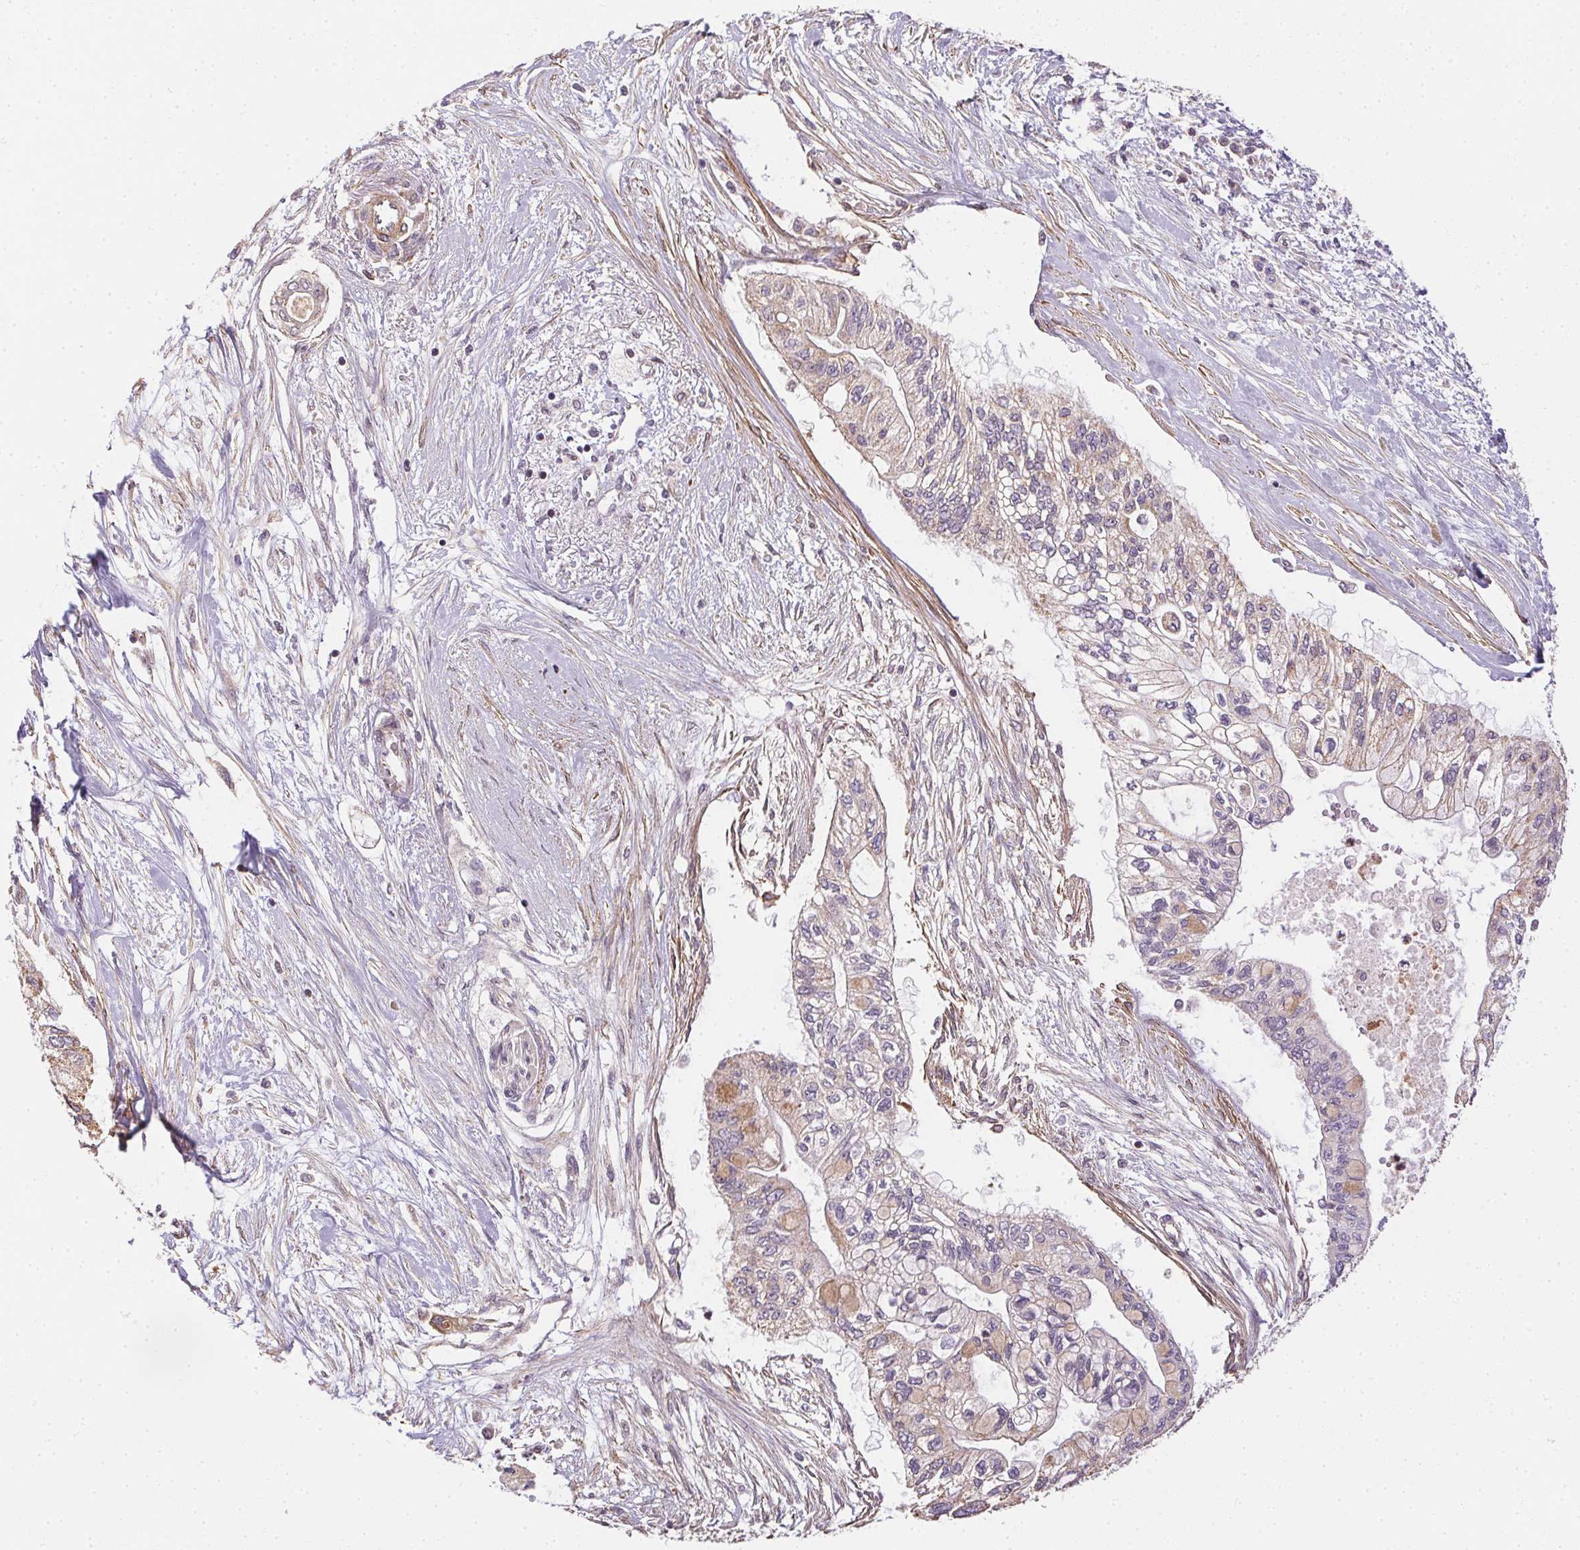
{"staining": {"intensity": "weak", "quantity": "25%-75%", "location": "cytoplasmic/membranous"}, "tissue": "pancreatic cancer", "cell_type": "Tumor cells", "image_type": "cancer", "snomed": [{"axis": "morphology", "description": "Adenocarcinoma, NOS"}, {"axis": "topography", "description": "Pancreas"}], "caption": "Pancreatic cancer stained with a protein marker displays weak staining in tumor cells.", "gene": "REV3L", "patient": {"sex": "female", "age": 77}}